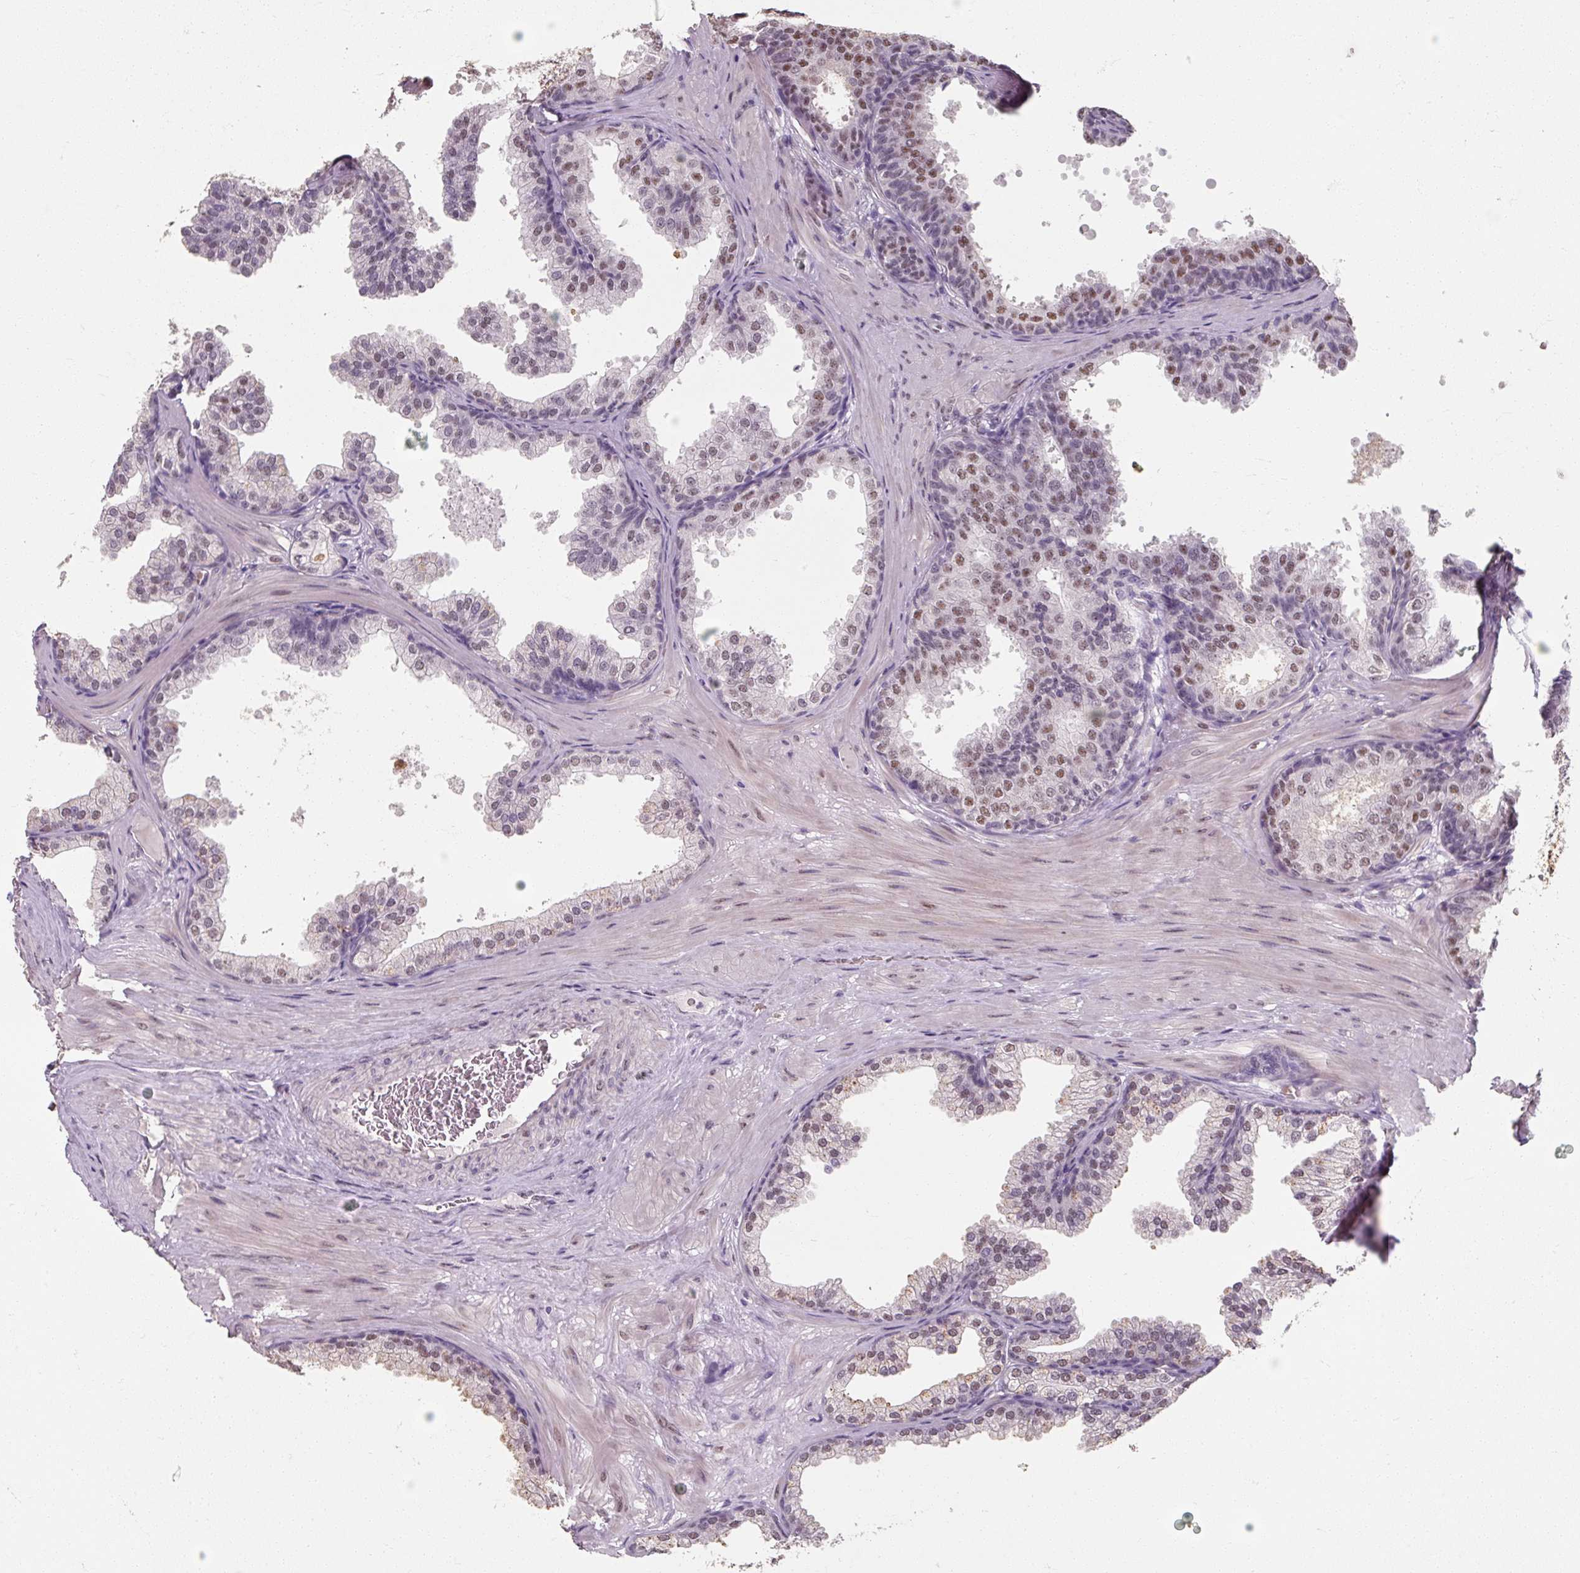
{"staining": {"intensity": "moderate", "quantity": "25%-75%", "location": "nuclear"}, "tissue": "prostate", "cell_type": "Glandular cells", "image_type": "normal", "snomed": [{"axis": "morphology", "description": "Normal tissue, NOS"}, {"axis": "topography", "description": "Prostate"}], "caption": "Glandular cells demonstrate medium levels of moderate nuclear staining in about 25%-75% of cells in normal human prostate. (Stains: DAB in brown, nuclei in blue, Microscopy: brightfield microscopy at high magnification).", "gene": "ENSG00000291316", "patient": {"sex": "male", "age": 37}}